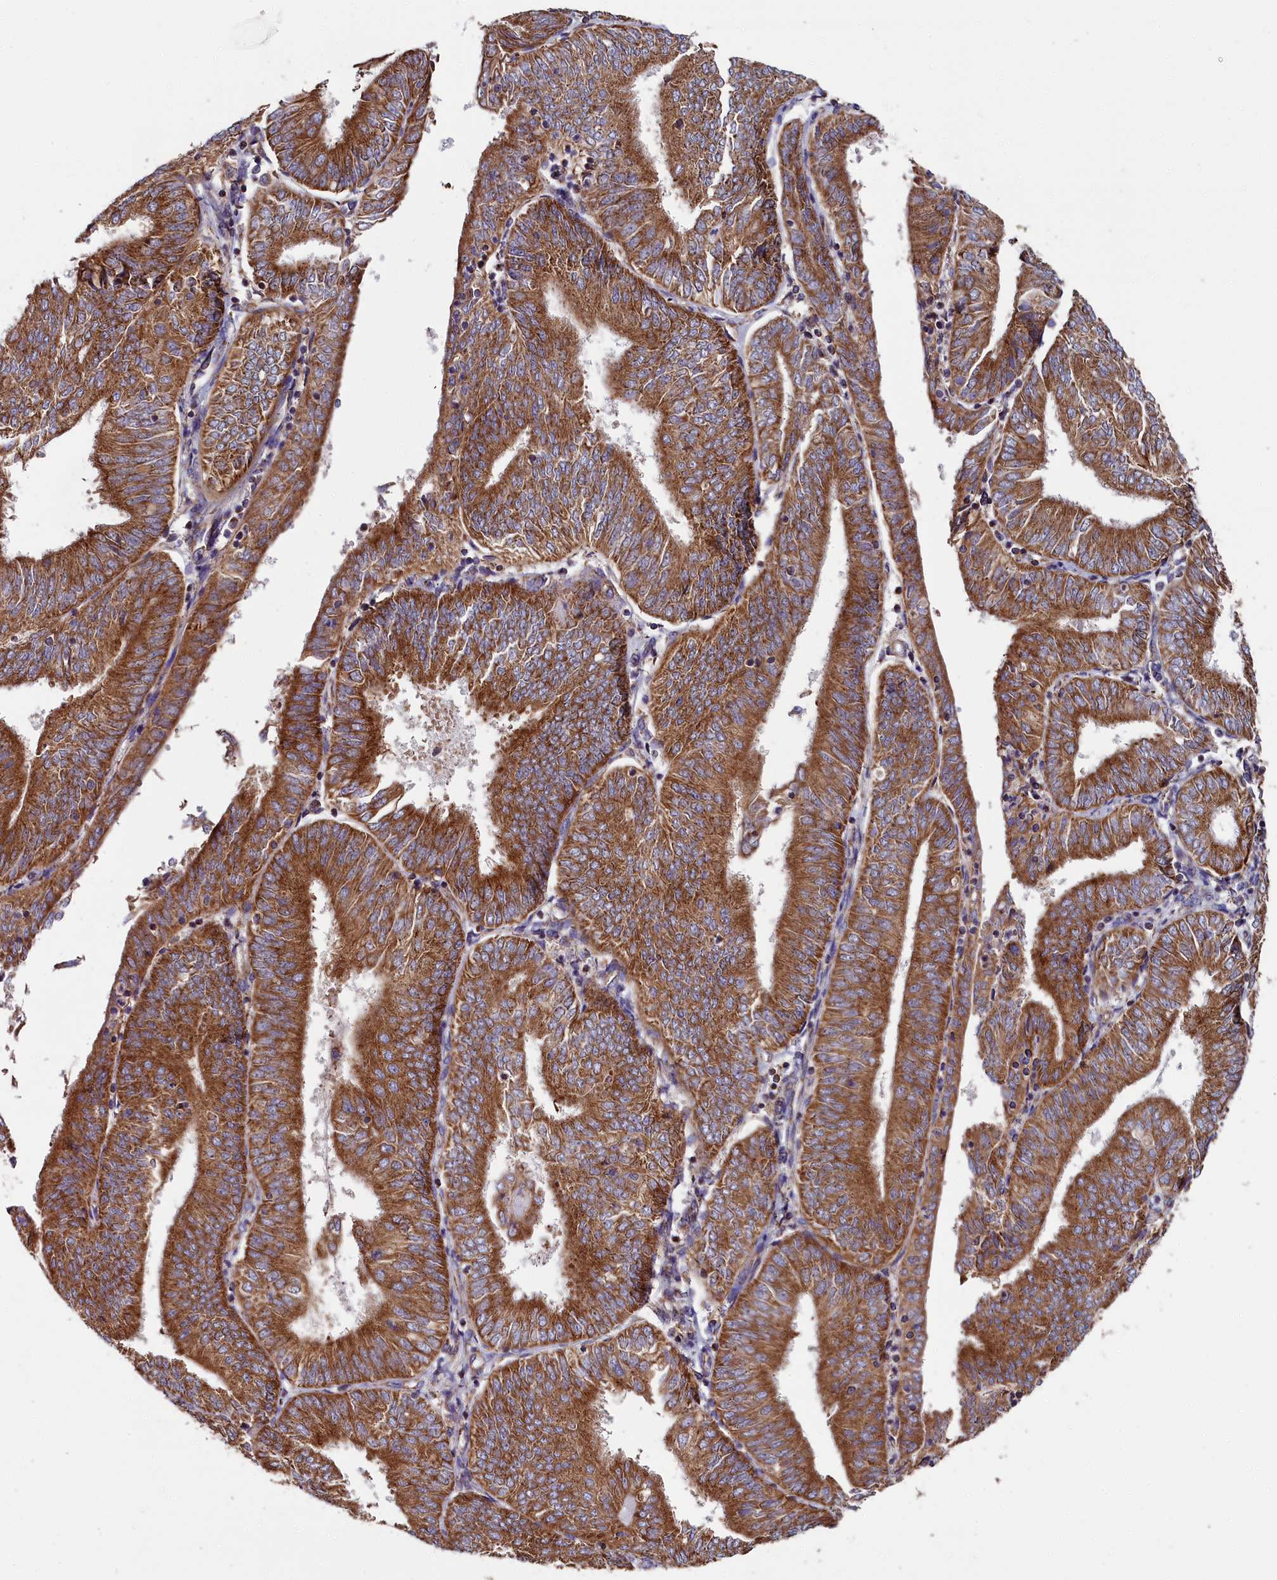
{"staining": {"intensity": "strong", "quantity": ">75%", "location": "cytoplasmic/membranous"}, "tissue": "endometrial cancer", "cell_type": "Tumor cells", "image_type": "cancer", "snomed": [{"axis": "morphology", "description": "Adenocarcinoma, NOS"}, {"axis": "topography", "description": "Endometrium"}], "caption": "A histopathology image showing strong cytoplasmic/membranous staining in about >75% of tumor cells in adenocarcinoma (endometrial), as visualized by brown immunohistochemical staining.", "gene": "ZSWIM1", "patient": {"sex": "female", "age": 58}}